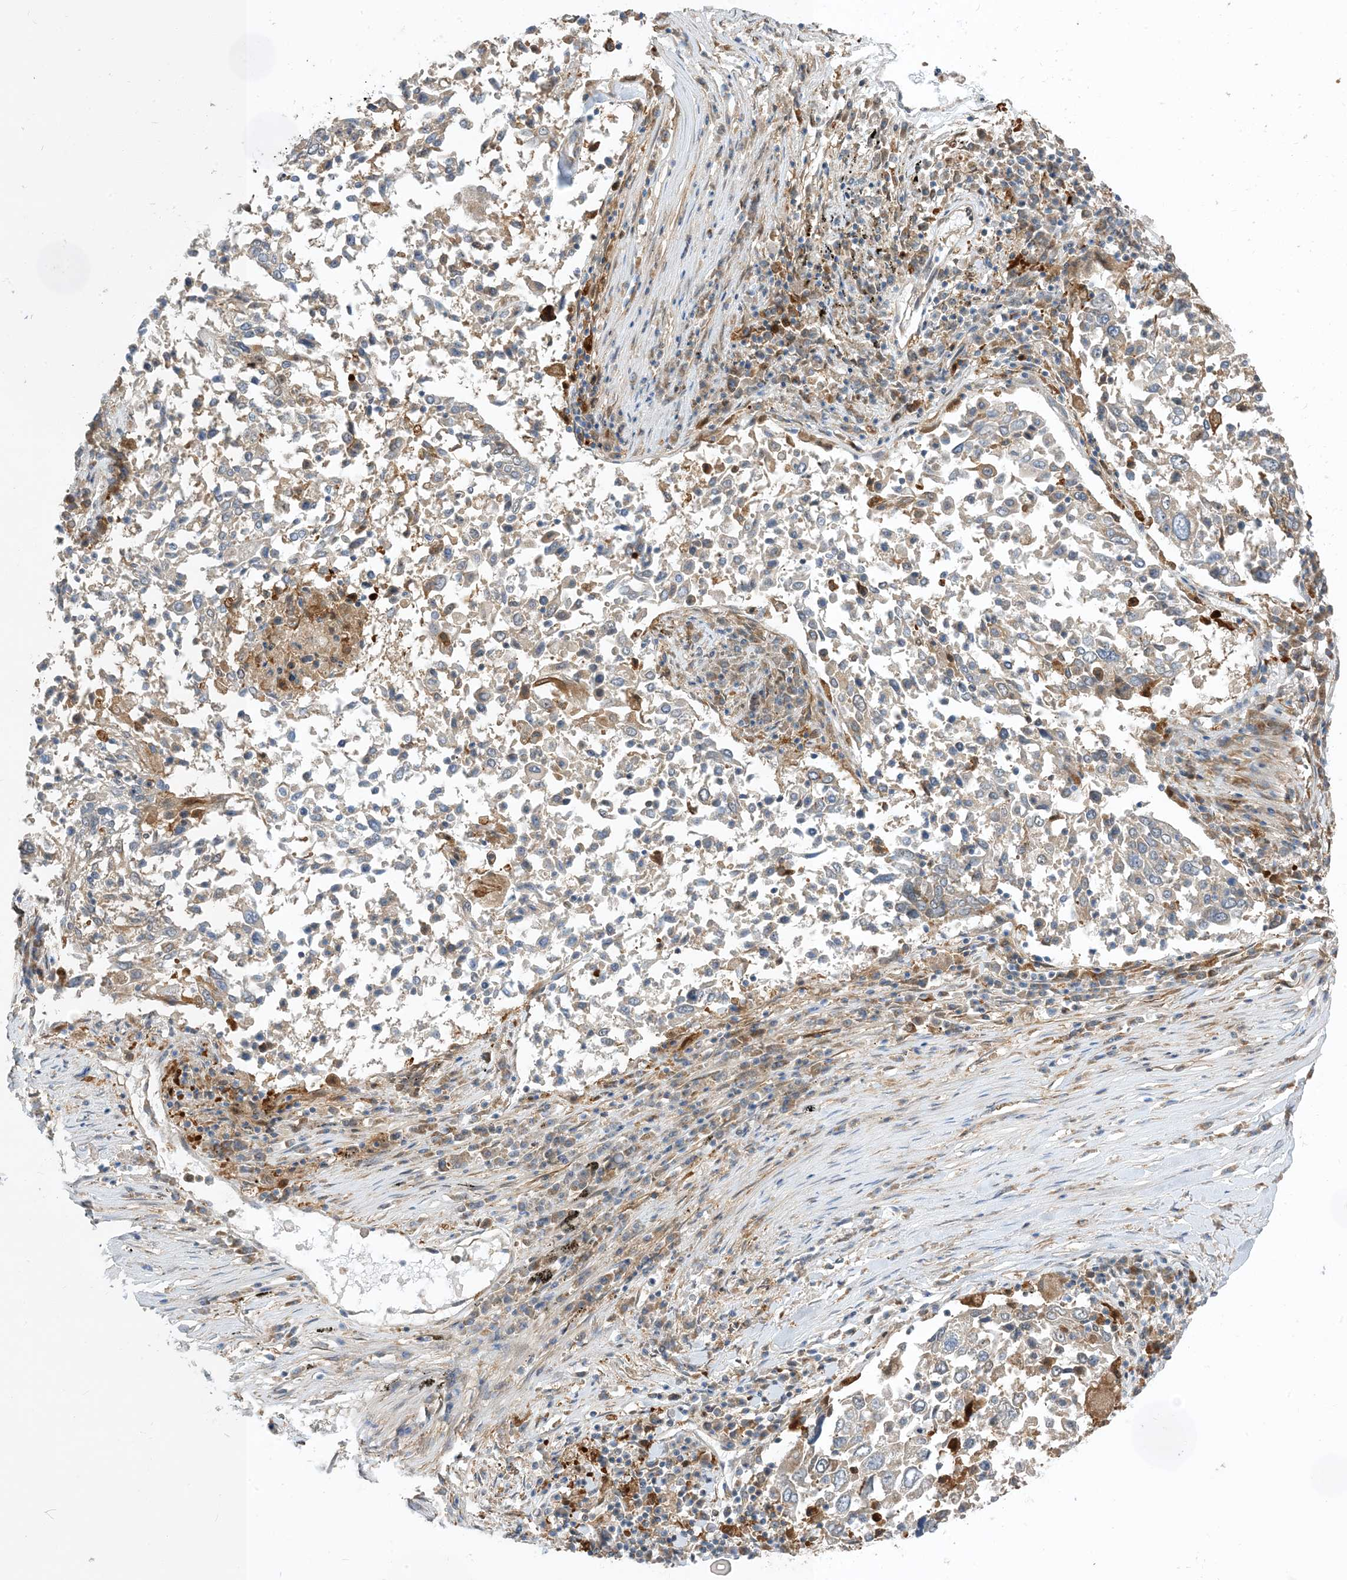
{"staining": {"intensity": "moderate", "quantity": "<25%", "location": "cytoplasmic/membranous"}, "tissue": "lung cancer", "cell_type": "Tumor cells", "image_type": "cancer", "snomed": [{"axis": "morphology", "description": "Squamous cell carcinoma, NOS"}, {"axis": "topography", "description": "Lung"}], "caption": "Lung cancer tissue displays moderate cytoplasmic/membranous staining in approximately <25% of tumor cells, visualized by immunohistochemistry. The protein is shown in brown color, while the nuclei are stained blue.", "gene": "NAGK", "patient": {"sex": "male", "age": 65}}